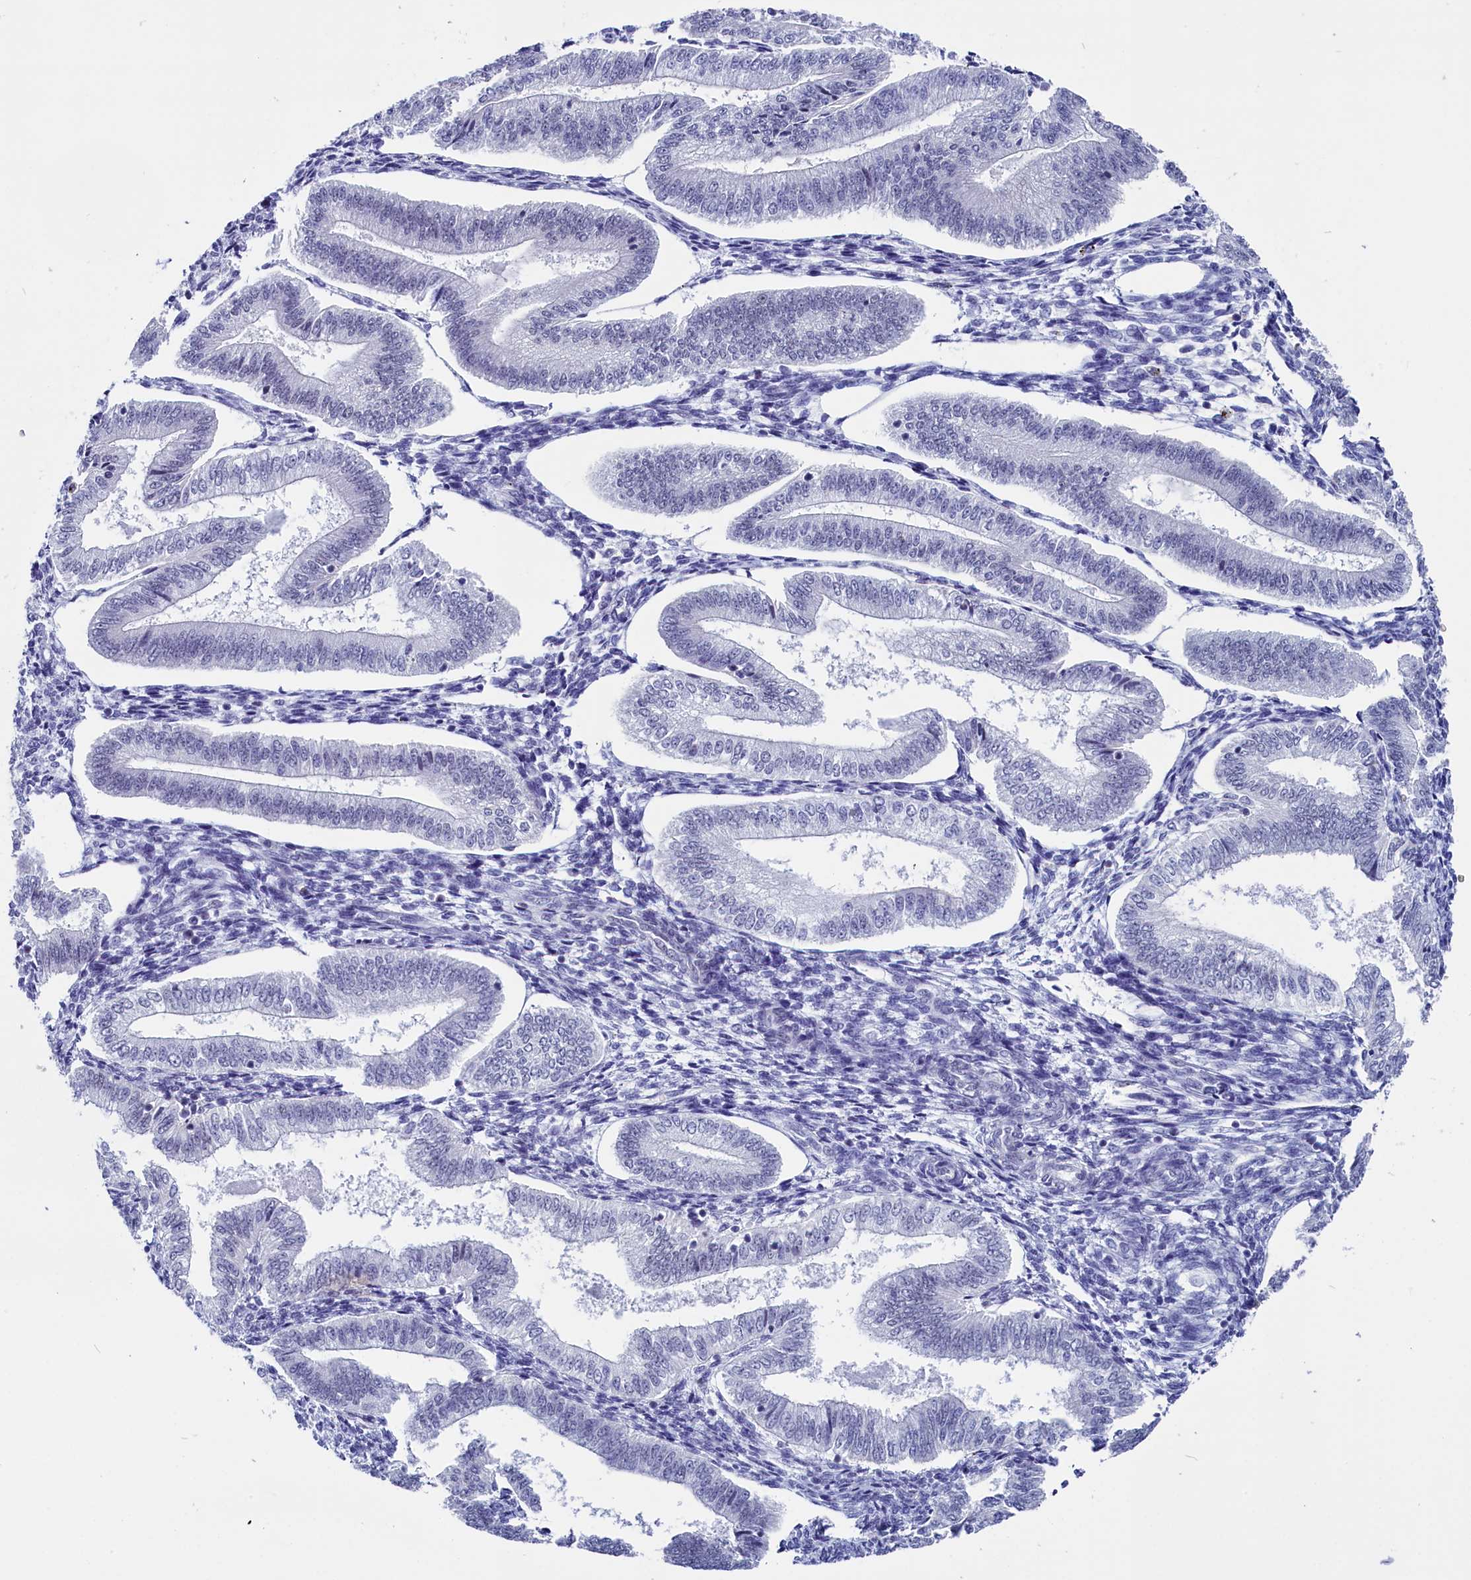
{"staining": {"intensity": "negative", "quantity": "none", "location": "none"}, "tissue": "endometrium", "cell_type": "Cells in endometrial stroma", "image_type": "normal", "snomed": [{"axis": "morphology", "description": "Normal tissue, NOS"}, {"axis": "topography", "description": "Endometrium"}], "caption": "Cells in endometrial stroma show no significant staining in benign endometrium. Nuclei are stained in blue.", "gene": "CD2BP2", "patient": {"sex": "female", "age": 34}}